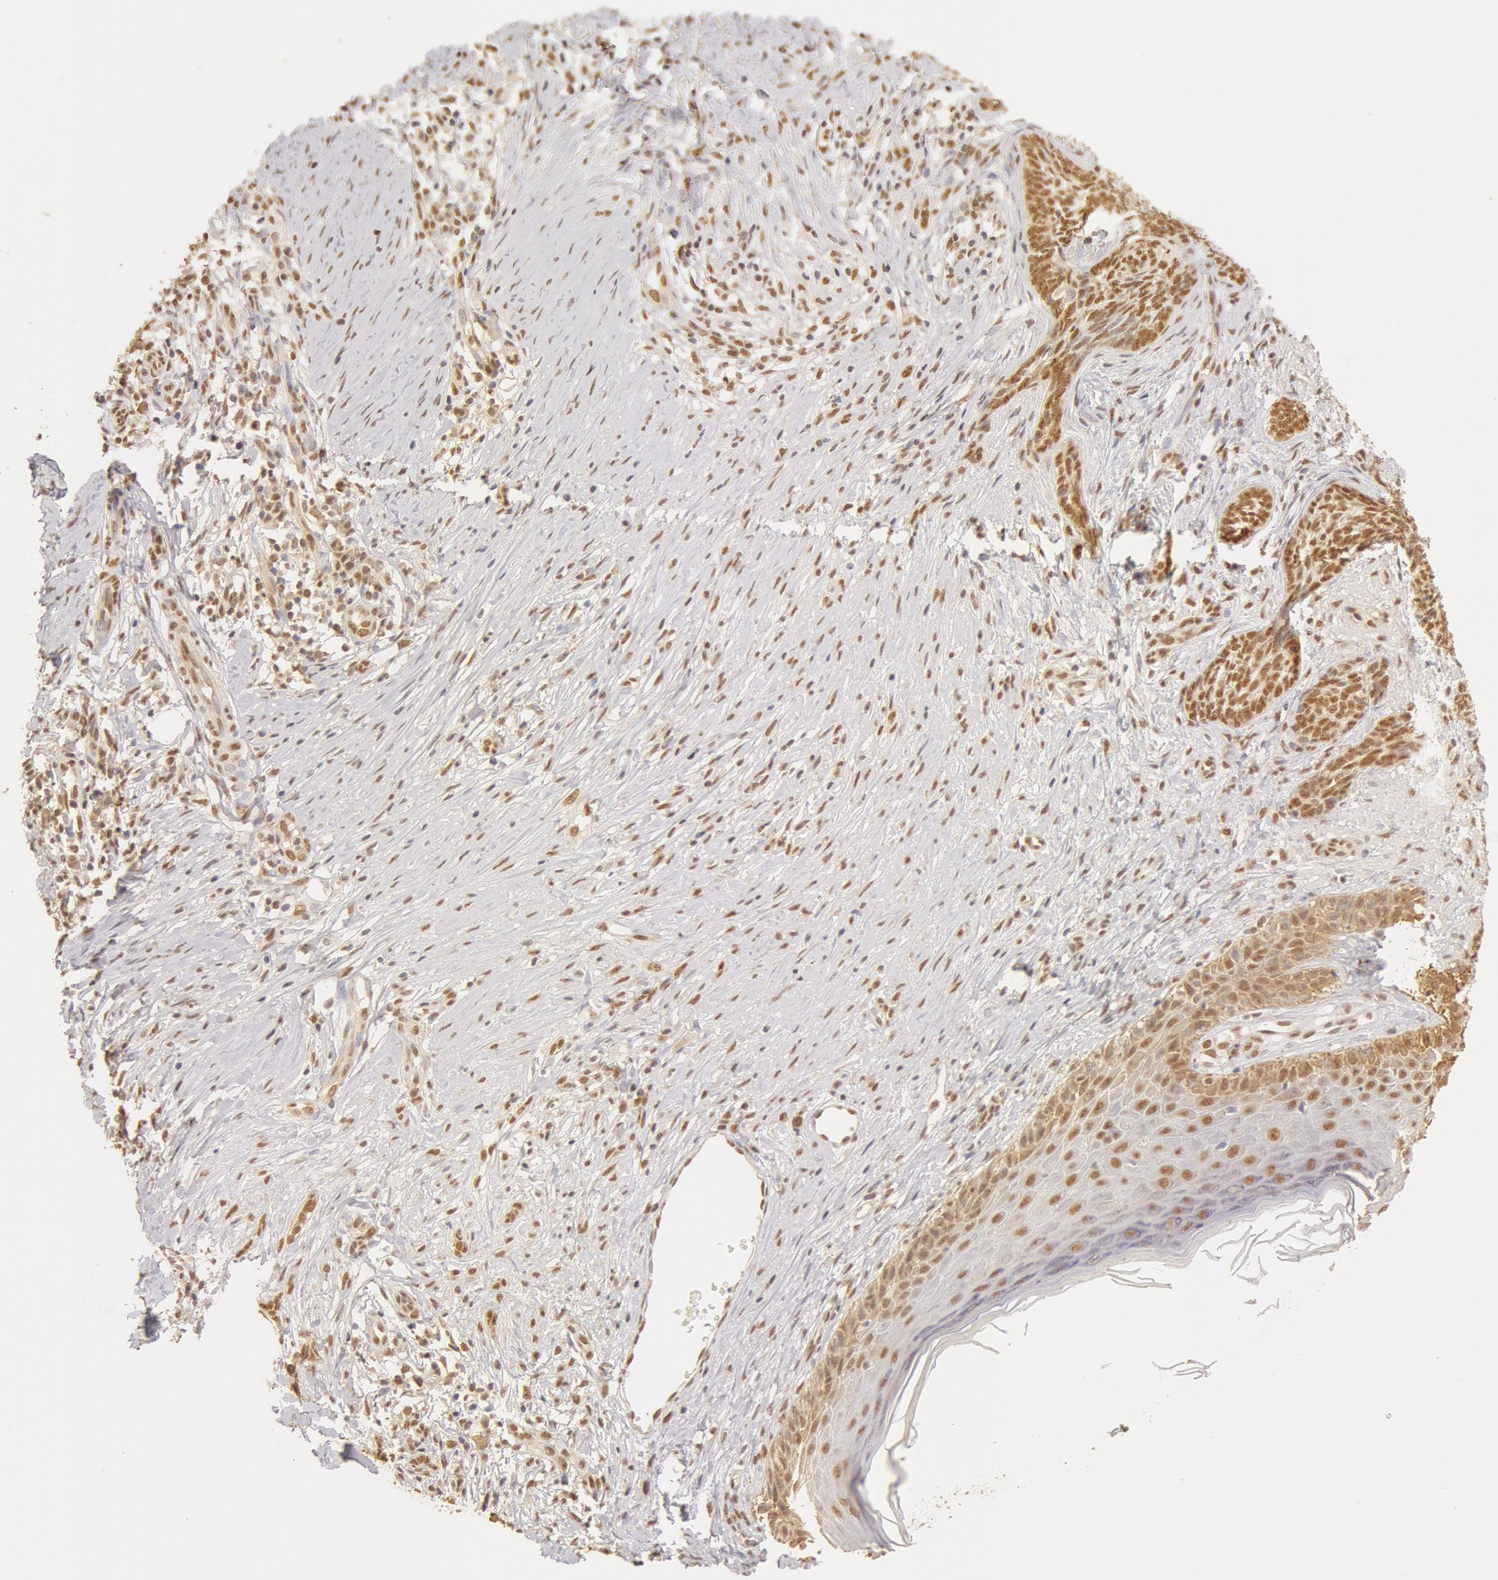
{"staining": {"intensity": "moderate", "quantity": ">75%", "location": "cytoplasmic/membranous,nuclear"}, "tissue": "skin cancer", "cell_type": "Tumor cells", "image_type": "cancer", "snomed": [{"axis": "morphology", "description": "Basal cell carcinoma"}, {"axis": "topography", "description": "Skin"}], "caption": "Skin cancer (basal cell carcinoma) stained for a protein displays moderate cytoplasmic/membranous and nuclear positivity in tumor cells.", "gene": "SNRNP70", "patient": {"sex": "female", "age": 81}}